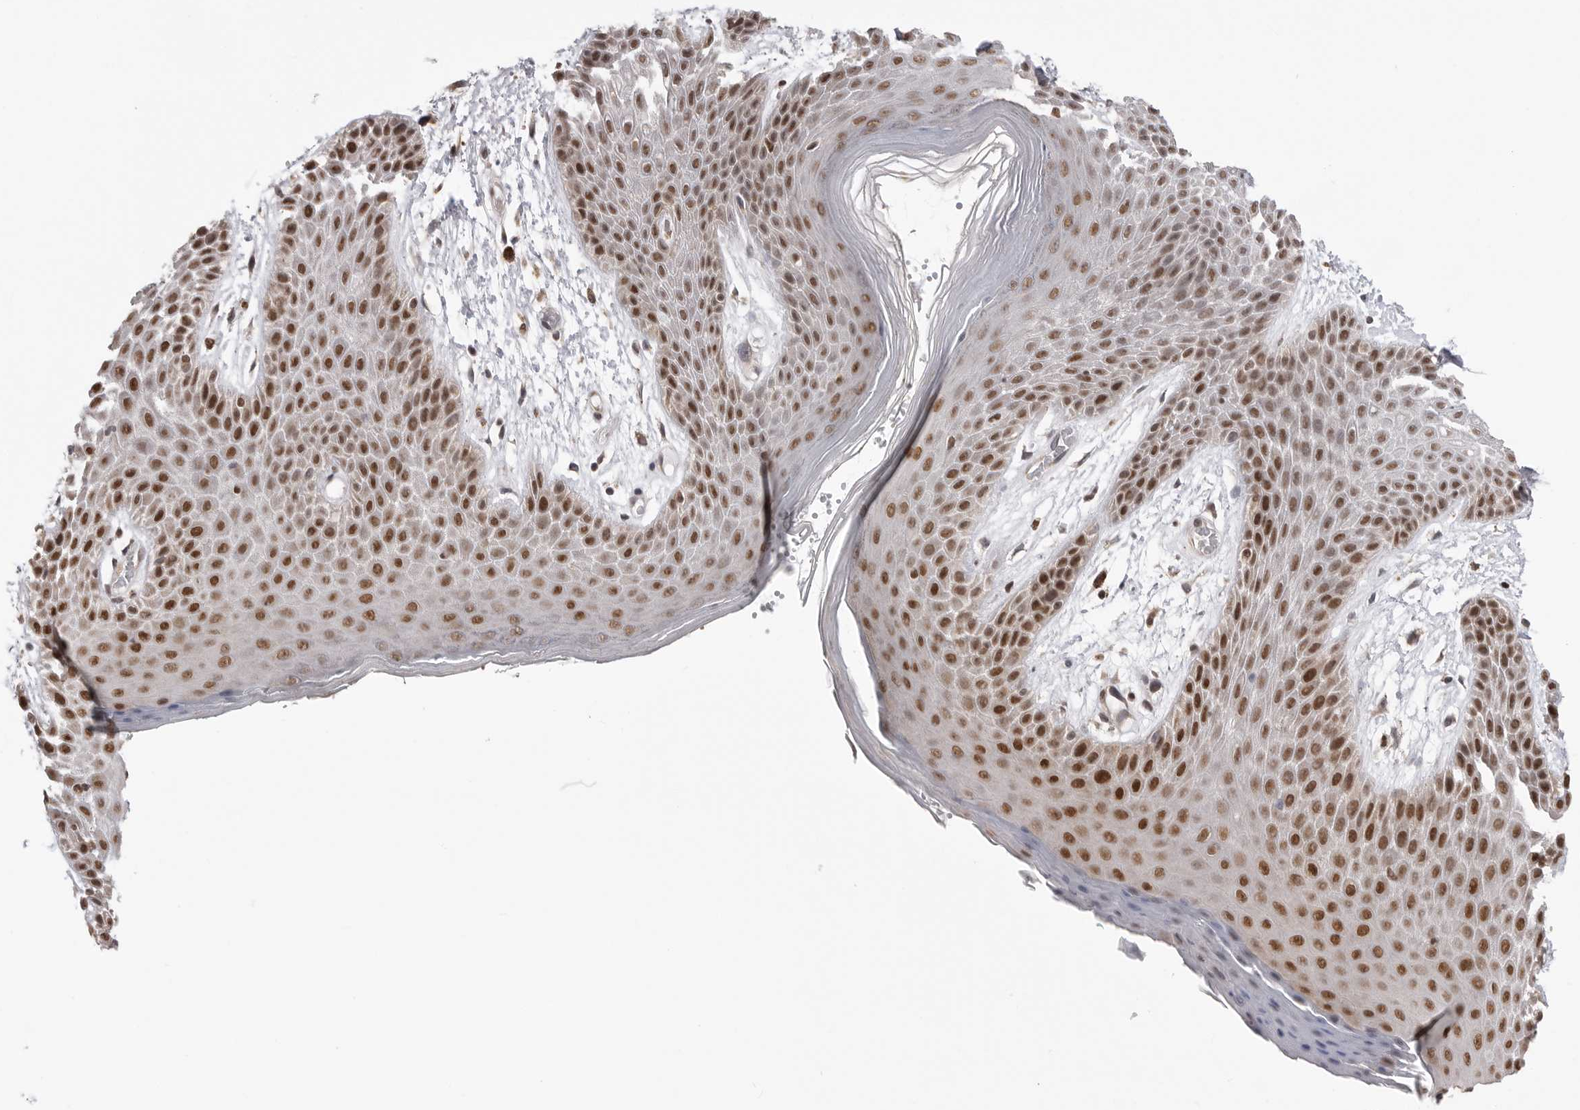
{"staining": {"intensity": "strong", "quantity": ">75%", "location": "nuclear"}, "tissue": "skin", "cell_type": "Epidermal cells", "image_type": "normal", "snomed": [{"axis": "morphology", "description": "Normal tissue, NOS"}, {"axis": "topography", "description": "Anal"}], "caption": "Immunohistochemical staining of unremarkable human skin exhibits strong nuclear protein staining in about >75% of epidermal cells.", "gene": "SMARCC1", "patient": {"sex": "male", "age": 74}}